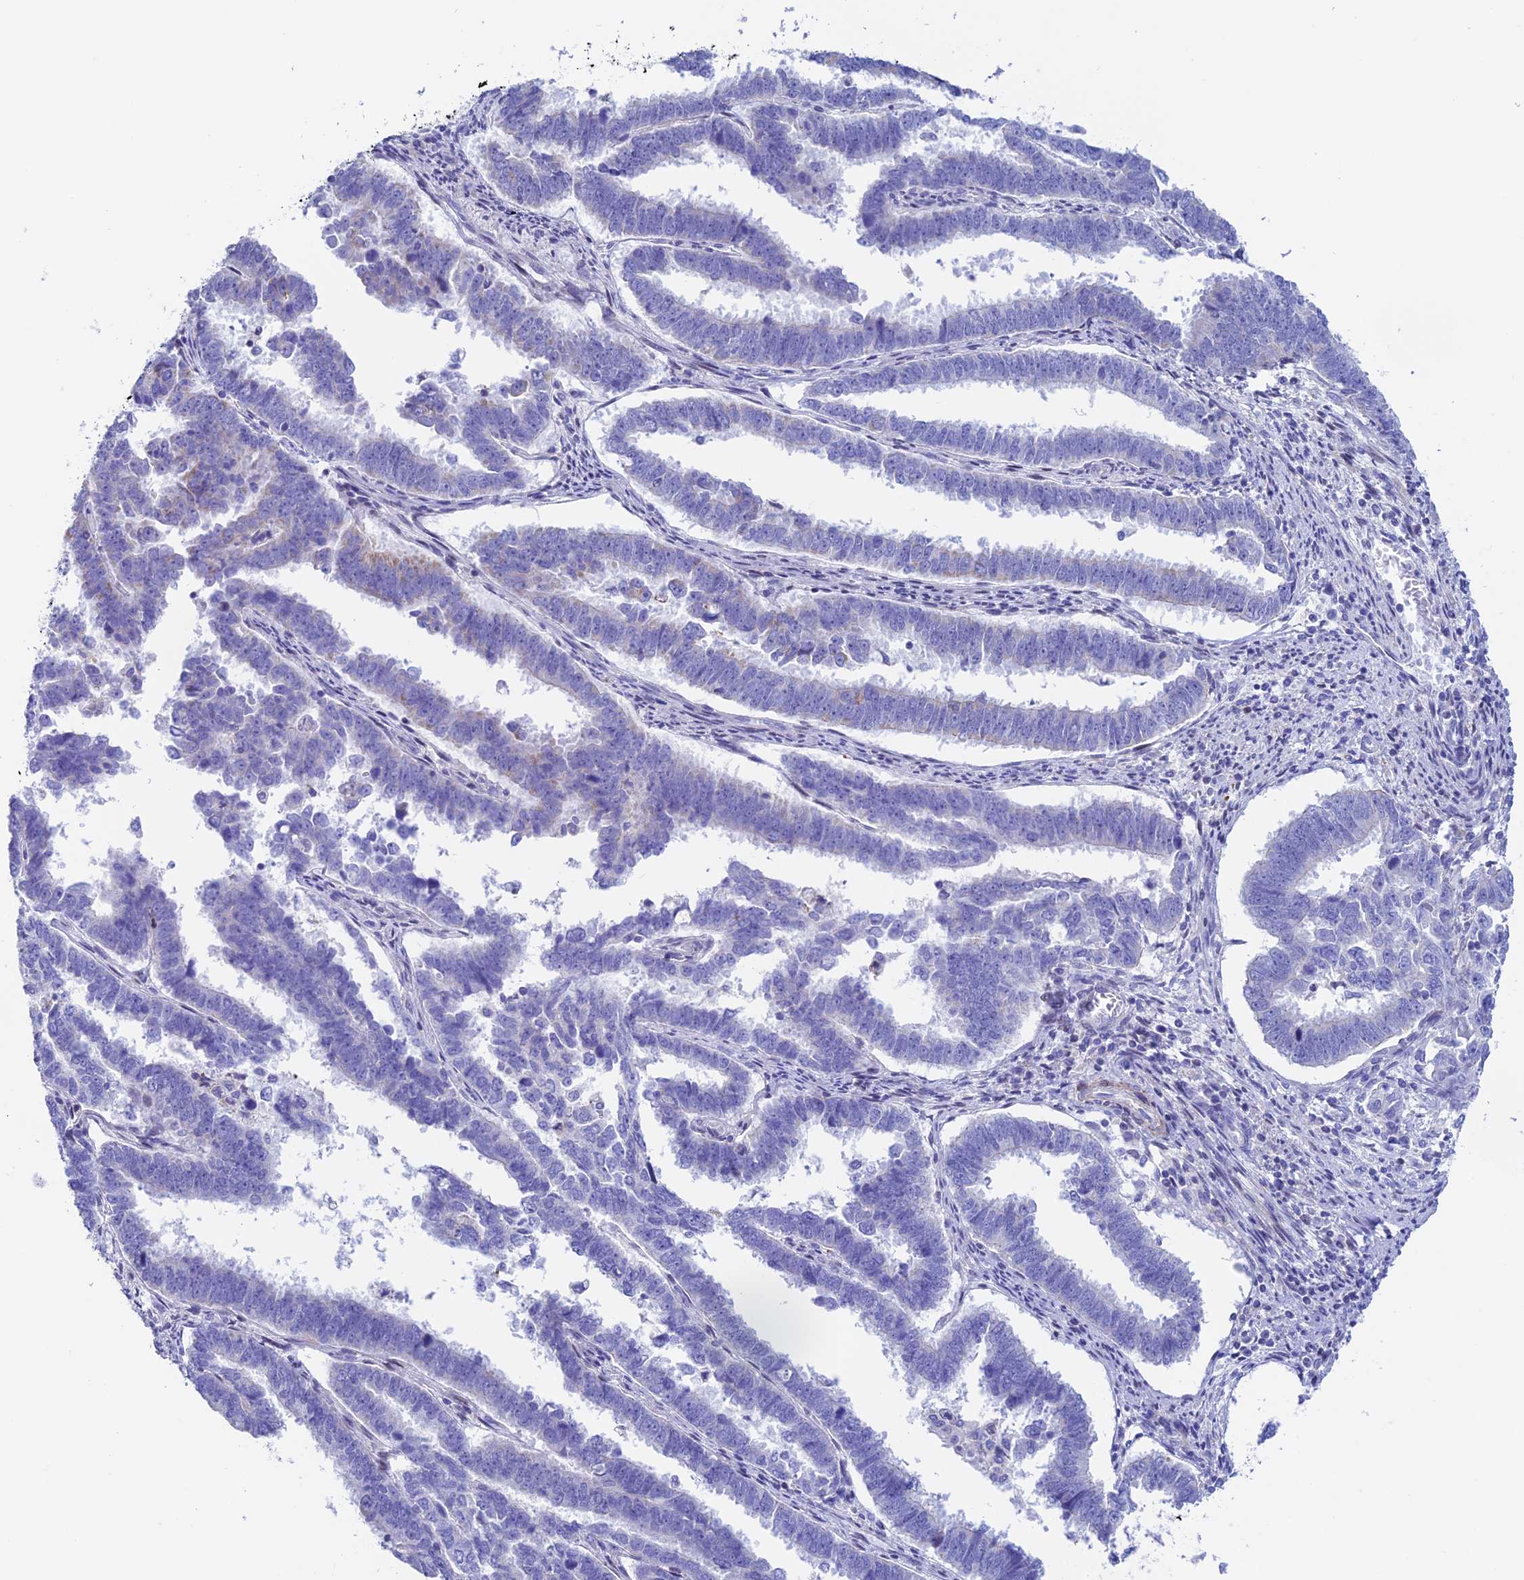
{"staining": {"intensity": "negative", "quantity": "none", "location": "none"}, "tissue": "endometrial cancer", "cell_type": "Tumor cells", "image_type": "cancer", "snomed": [{"axis": "morphology", "description": "Adenocarcinoma, NOS"}, {"axis": "topography", "description": "Endometrium"}], "caption": "Histopathology image shows no protein expression in tumor cells of endometrial cancer tissue.", "gene": "PRIM1", "patient": {"sex": "female", "age": 75}}